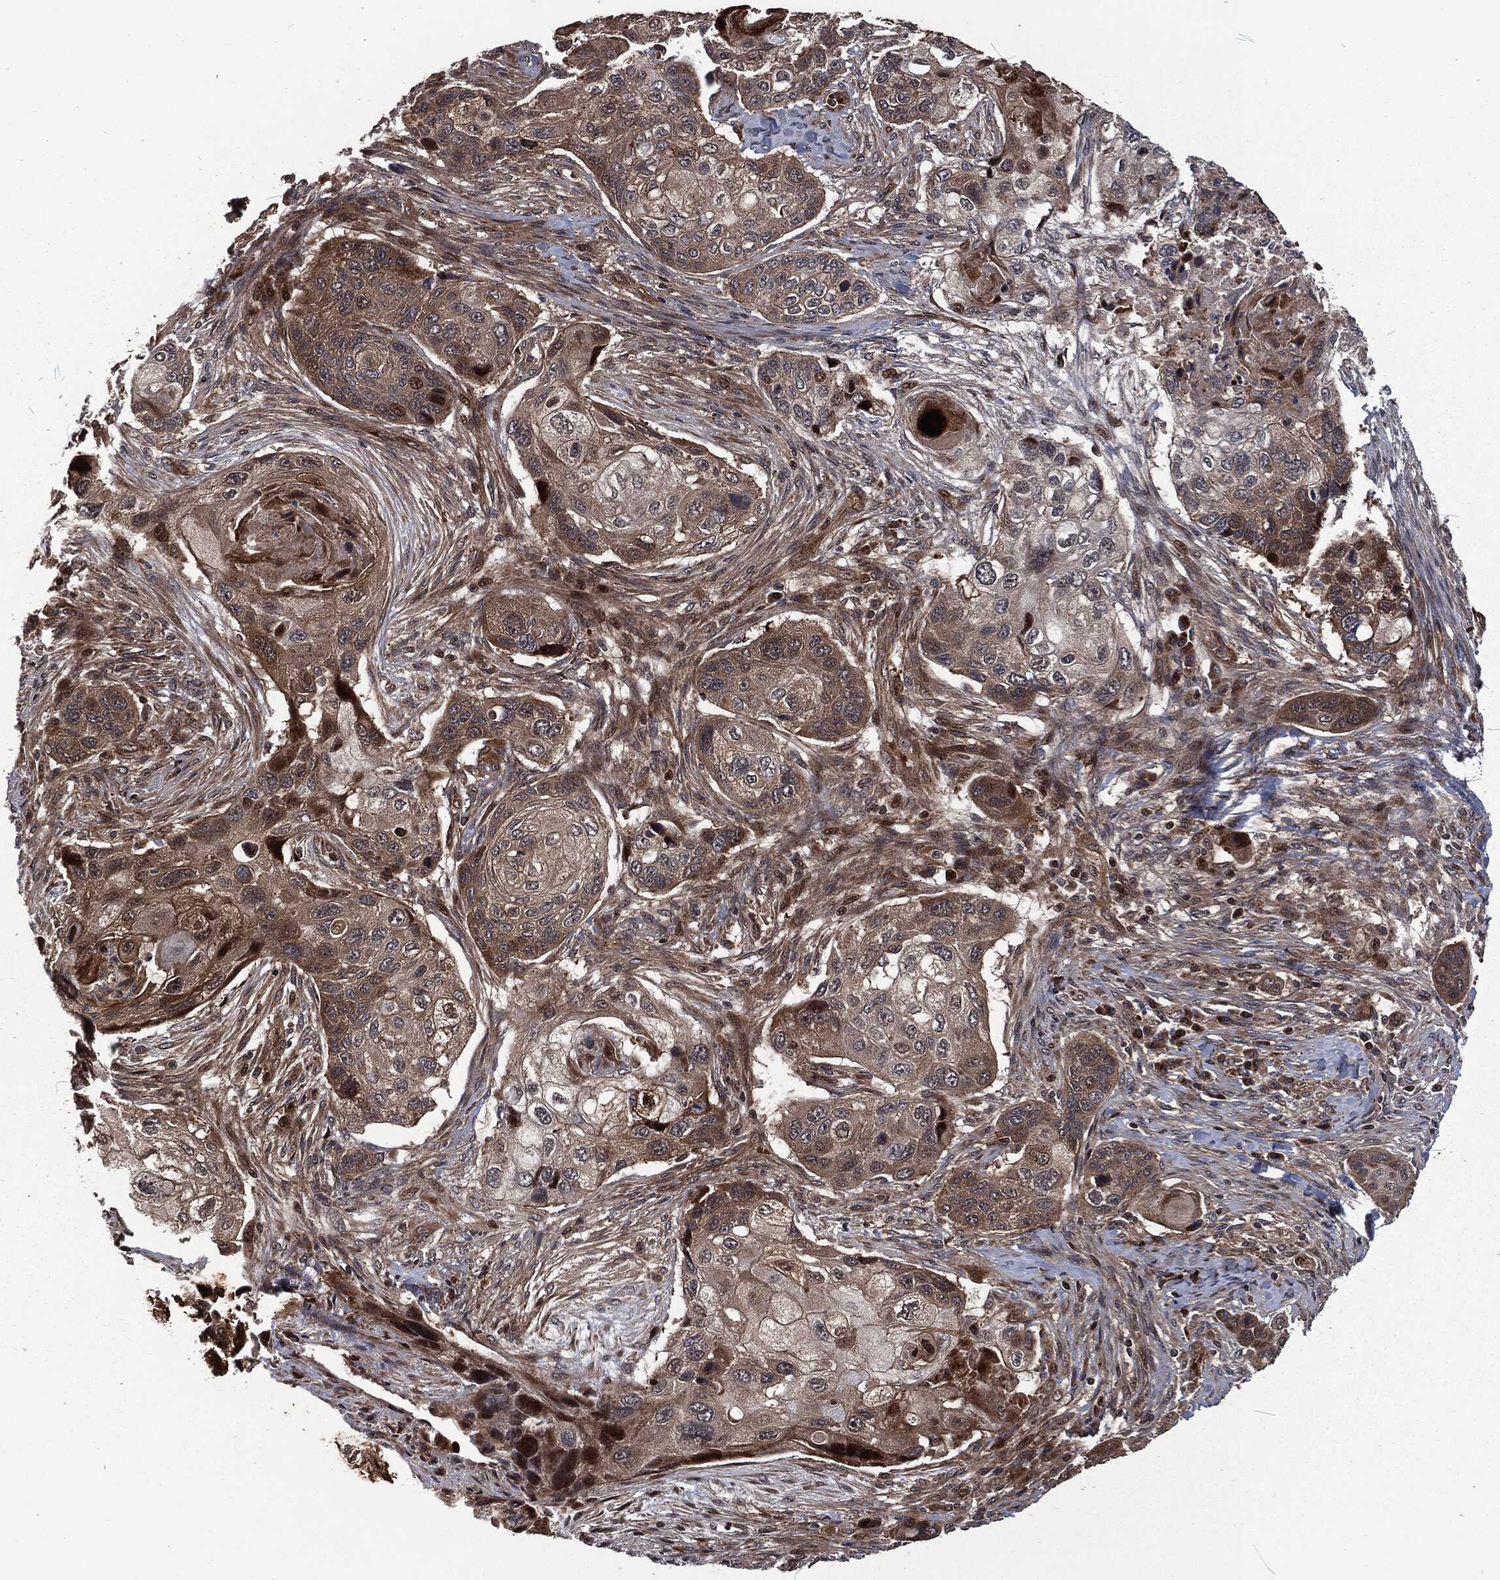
{"staining": {"intensity": "weak", "quantity": "25%-75%", "location": "cytoplasmic/membranous"}, "tissue": "lung cancer", "cell_type": "Tumor cells", "image_type": "cancer", "snomed": [{"axis": "morphology", "description": "Normal tissue, NOS"}, {"axis": "morphology", "description": "Squamous cell carcinoma, NOS"}, {"axis": "topography", "description": "Bronchus"}, {"axis": "topography", "description": "Lung"}], "caption": "Immunohistochemical staining of lung cancer (squamous cell carcinoma) demonstrates low levels of weak cytoplasmic/membranous positivity in about 25%-75% of tumor cells.", "gene": "CMPK2", "patient": {"sex": "male", "age": 69}}